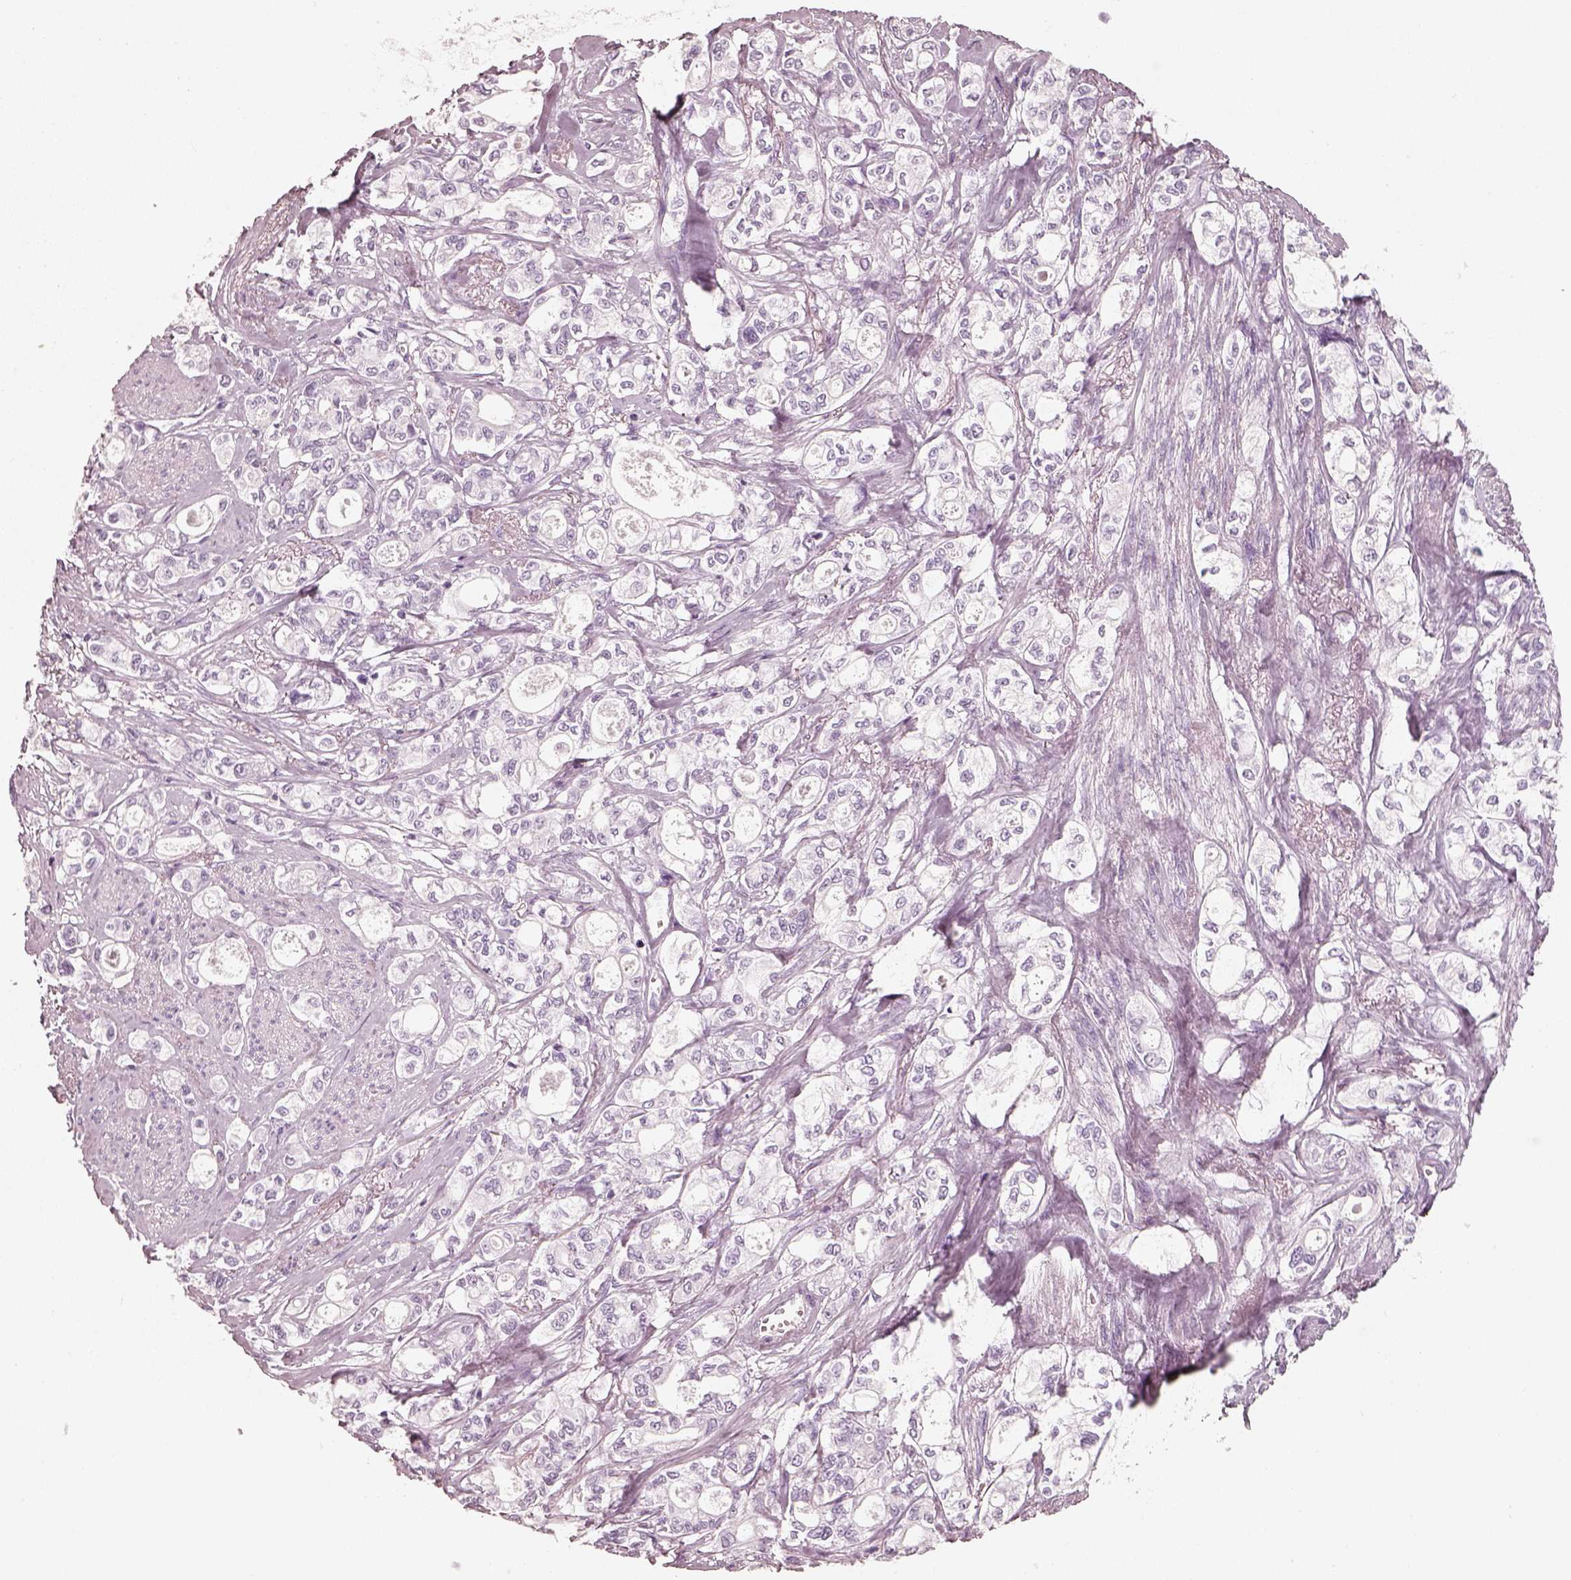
{"staining": {"intensity": "negative", "quantity": "none", "location": "none"}, "tissue": "stomach cancer", "cell_type": "Tumor cells", "image_type": "cancer", "snomed": [{"axis": "morphology", "description": "Adenocarcinoma, NOS"}, {"axis": "topography", "description": "Stomach"}], "caption": "Protein analysis of stomach adenocarcinoma demonstrates no significant staining in tumor cells.", "gene": "R3HDML", "patient": {"sex": "male", "age": 63}}